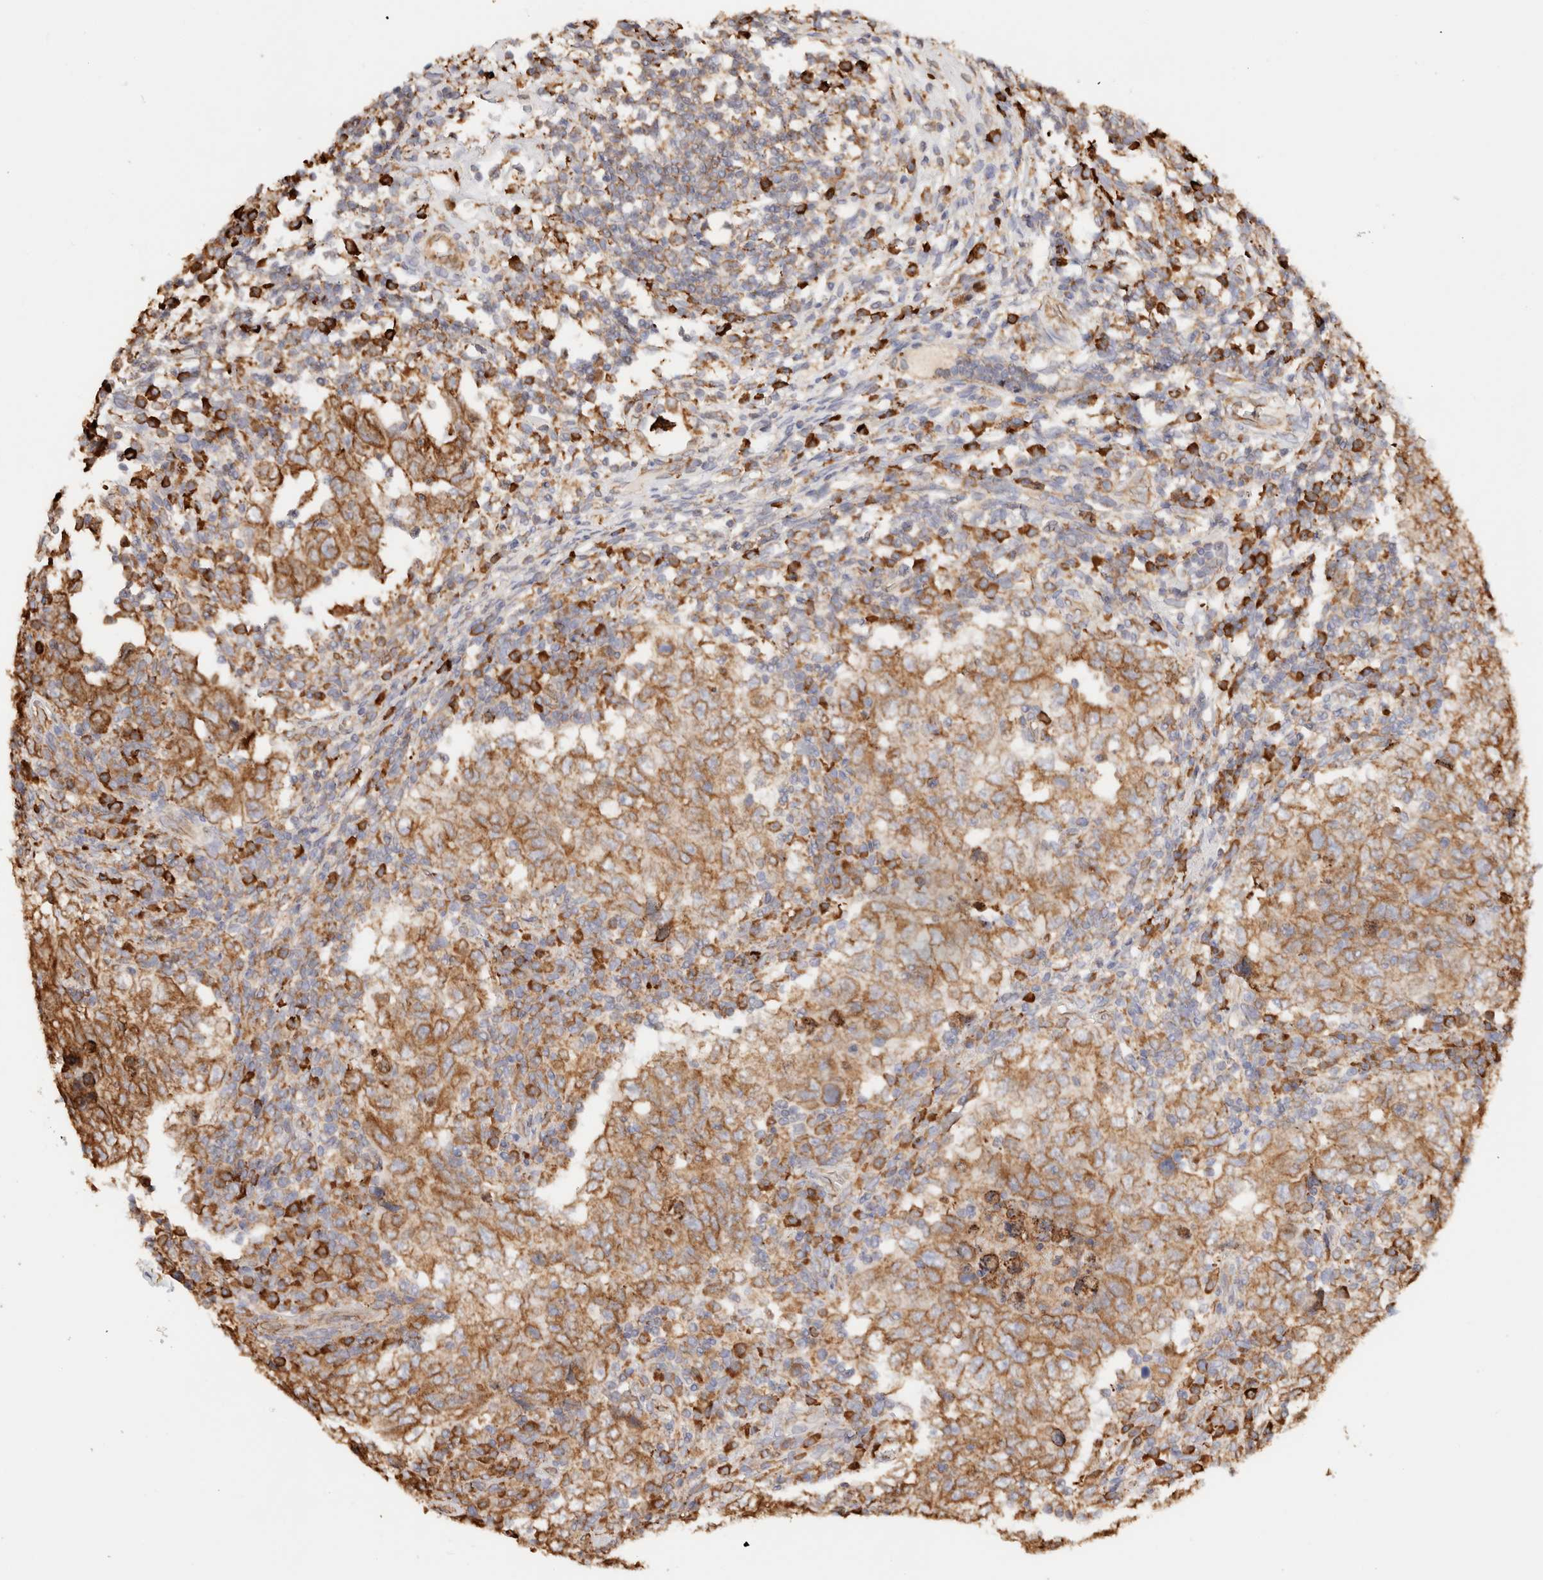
{"staining": {"intensity": "moderate", "quantity": ">75%", "location": "cytoplasmic/membranous"}, "tissue": "testis cancer", "cell_type": "Tumor cells", "image_type": "cancer", "snomed": [{"axis": "morphology", "description": "Carcinoma, Embryonal, NOS"}, {"axis": "topography", "description": "Testis"}], "caption": "Immunohistochemical staining of human testis cancer displays moderate cytoplasmic/membranous protein staining in approximately >75% of tumor cells.", "gene": "FER", "patient": {"sex": "male", "age": 26}}